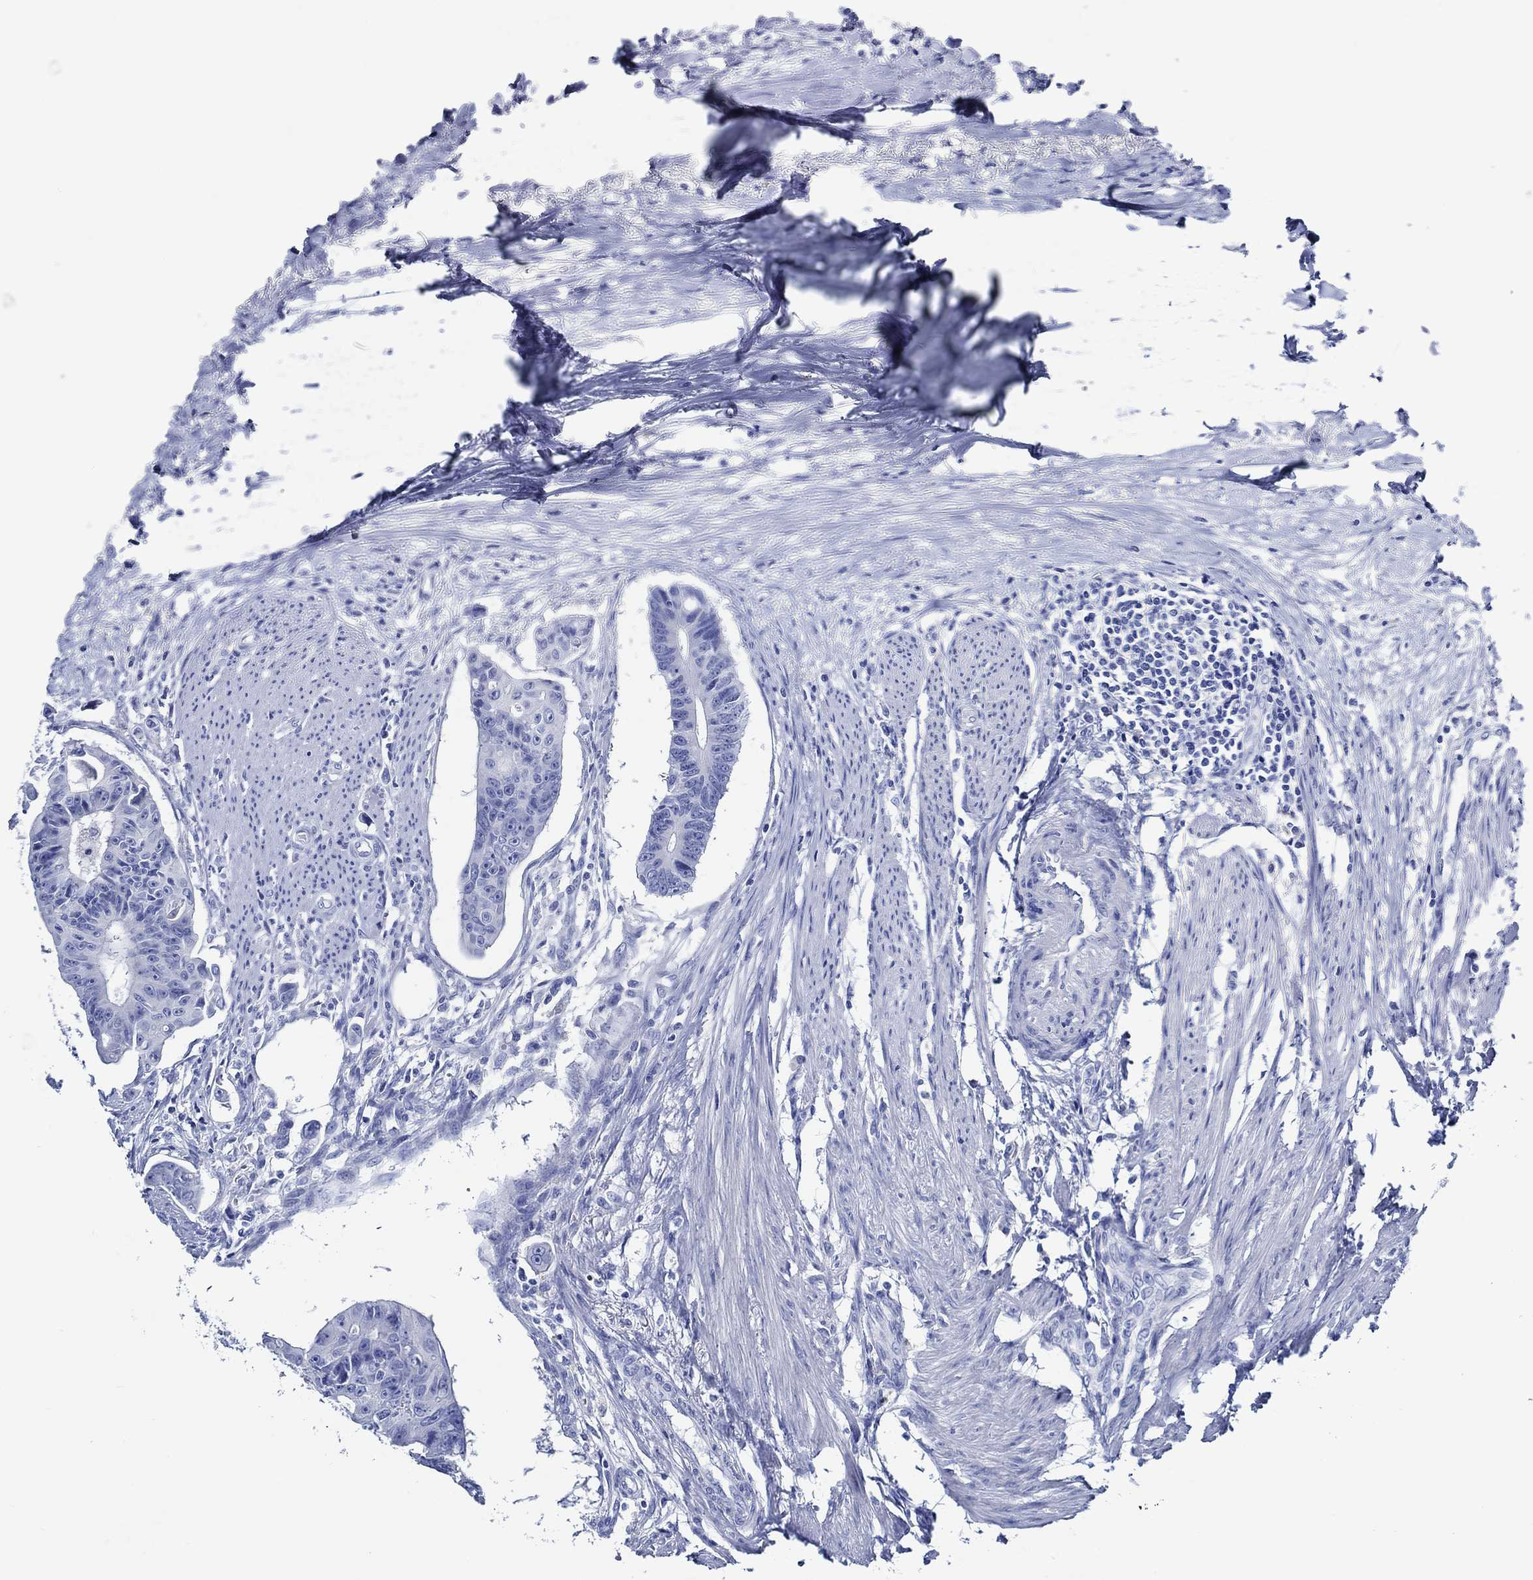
{"staining": {"intensity": "negative", "quantity": "none", "location": "none"}, "tissue": "colorectal cancer", "cell_type": "Tumor cells", "image_type": "cancer", "snomed": [{"axis": "morphology", "description": "Adenocarcinoma, NOS"}, {"axis": "topography", "description": "Colon"}], "caption": "A high-resolution image shows immunohistochemistry (IHC) staining of colorectal adenocarcinoma, which reveals no significant positivity in tumor cells. (DAB IHC visualized using brightfield microscopy, high magnification).", "gene": "WDR62", "patient": {"sex": "male", "age": 70}}